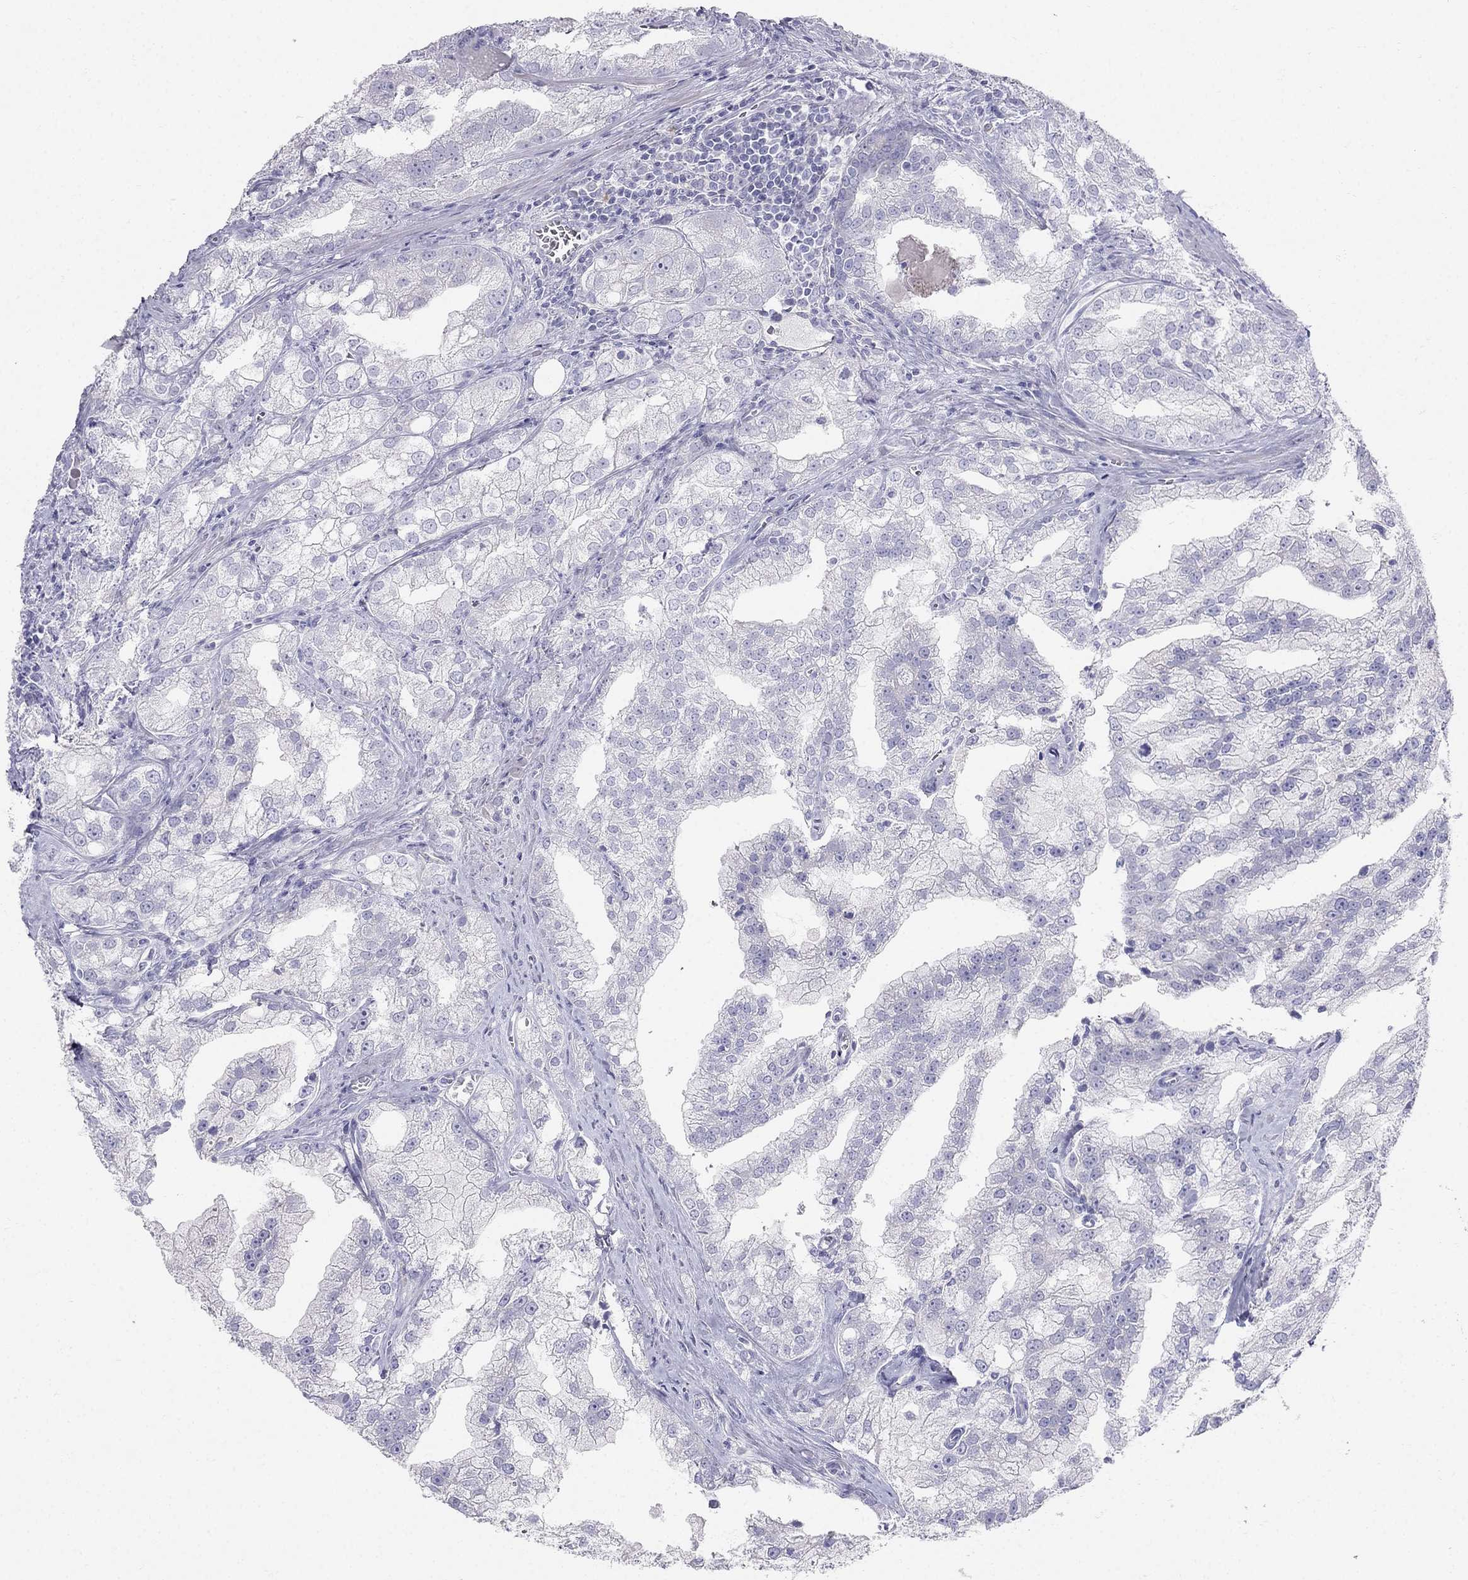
{"staining": {"intensity": "negative", "quantity": "none", "location": "none"}, "tissue": "prostate cancer", "cell_type": "Tumor cells", "image_type": "cancer", "snomed": [{"axis": "morphology", "description": "Adenocarcinoma, NOS"}, {"axis": "topography", "description": "Prostate"}], "caption": "Immunohistochemistry of adenocarcinoma (prostate) displays no staining in tumor cells. (Immunohistochemistry (ihc), brightfield microscopy, high magnification).", "gene": "RFLNA", "patient": {"sex": "male", "age": 70}}